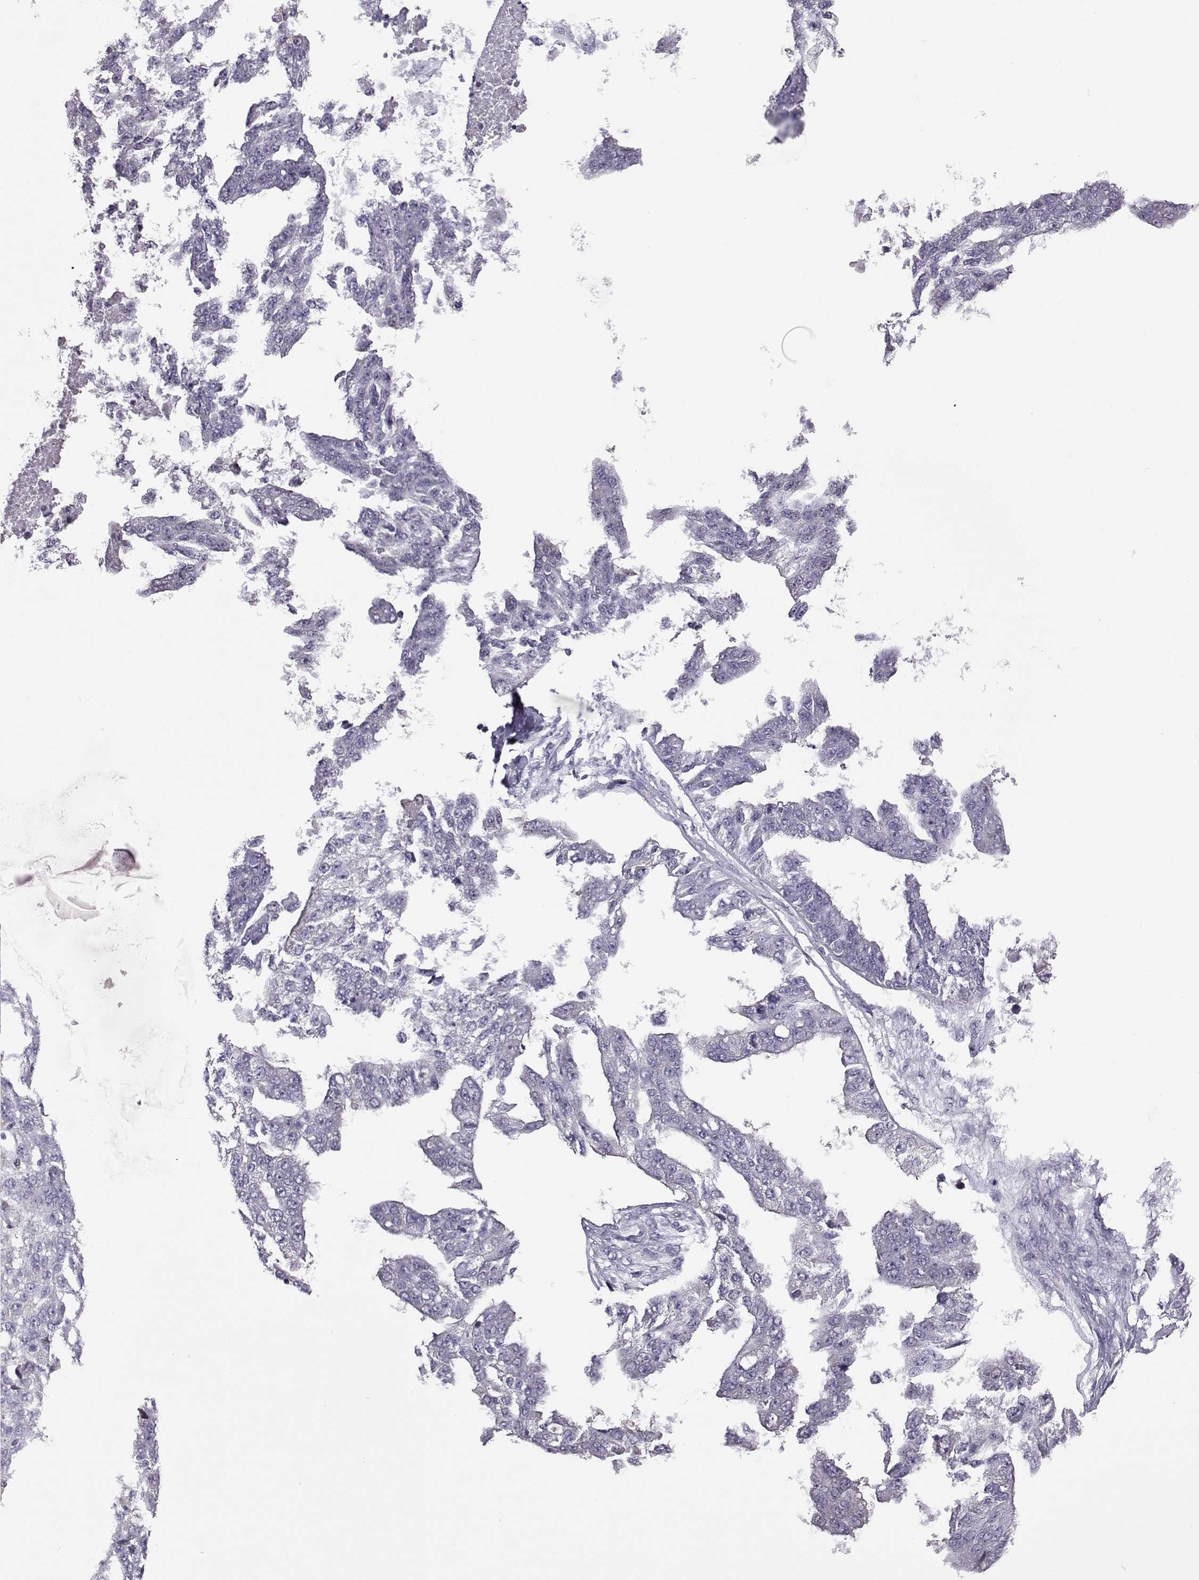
{"staining": {"intensity": "negative", "quantity": "none", "location": "none"}, "tissue": "ovarian cancer", "cell_type": "Tumor cells", "image_type": "cancer", "snomed": [{"axis": "morphology", "description": "Cystadenocarcinoma, serous, NOS"}, {"axis": "topography", "description": "Ovary"}], "caption": "The image shows no staining of tumor cells in ovarian cancer.", "gene": "VGF", "patient": {"sex": "female", "age": 58}}